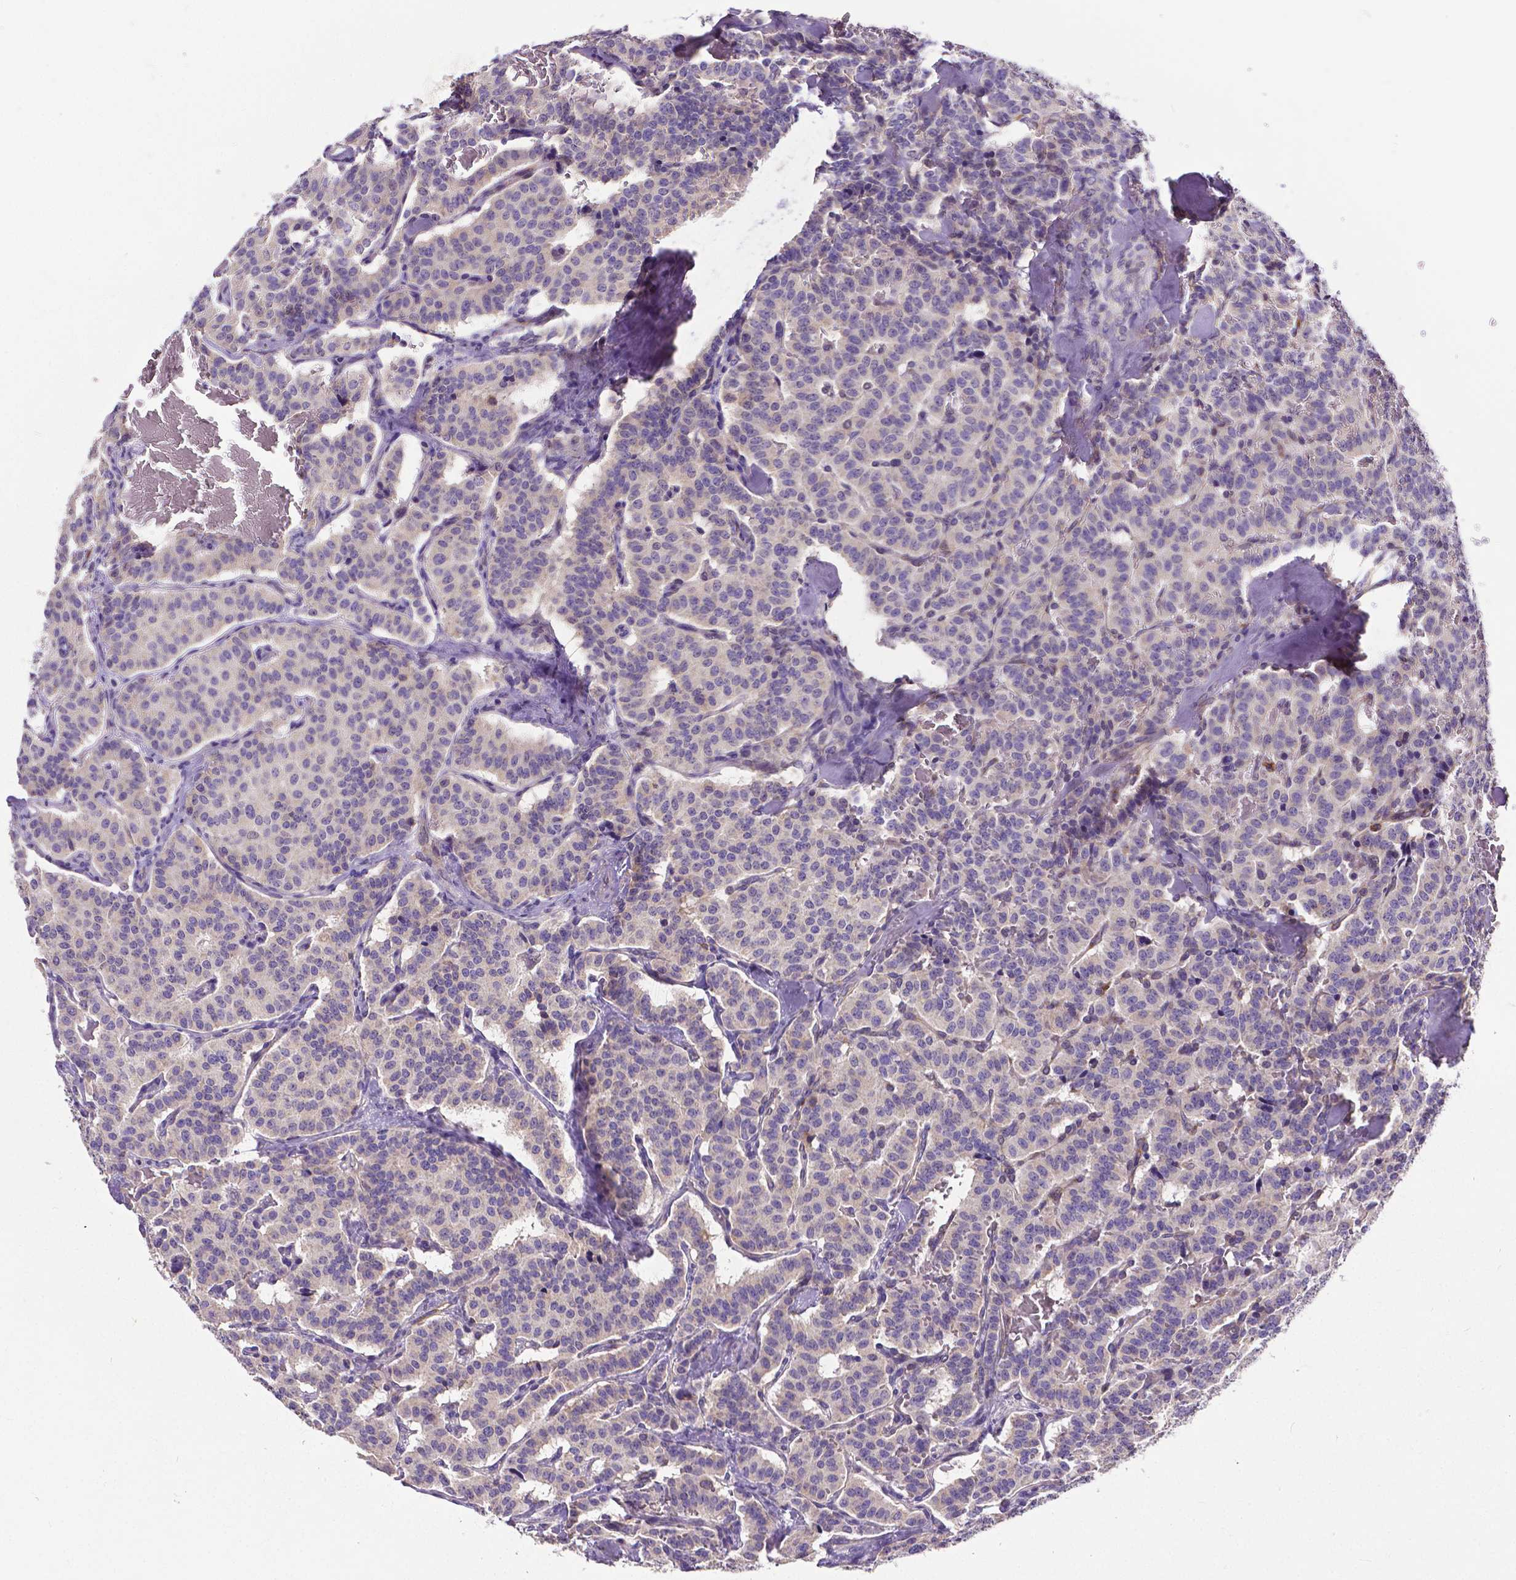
{"staining": {"intensity": "negative", "quantity": "none", "location": "none"}, "tissue": "carcinoid", "cell_type": "Tumor cells", "image_type": "cancer", "snomed": [{"axis": "morphology", "description": "Carcinoid, malignant, NOS"}, {"axis": "topography", "description": "Lung"}], "caption": "Malignant carcinoid was stained to show a protein in brown. There is no significant positivity in tumor cells. (Immunohistochemistry (ihc), brightfield microscopy, high magnification).", "gene": "MCL1", "patient": {"sex": "female", "age": 46}}